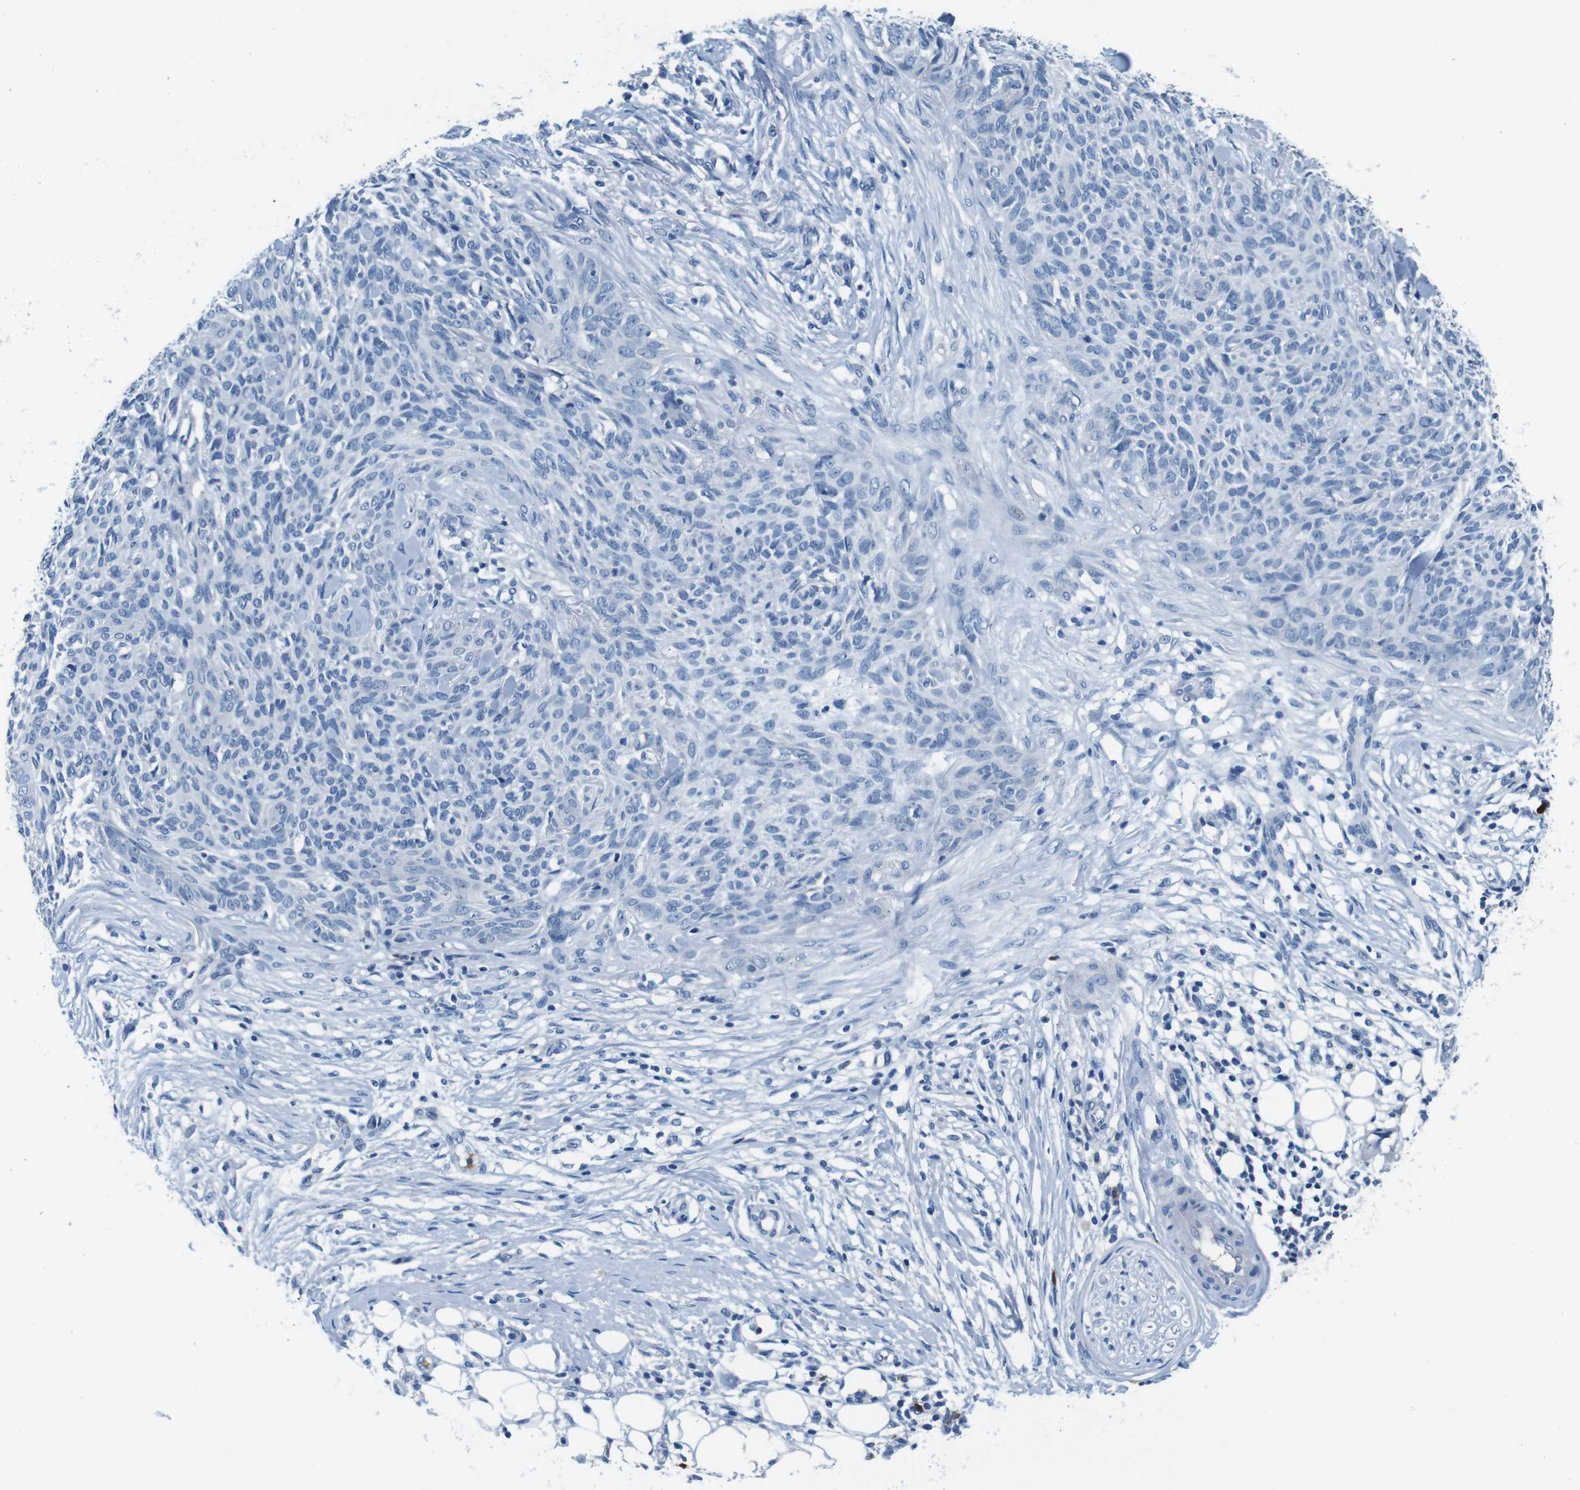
{"staining": {"intensity": "negative", "quantity": "none", "location": "none"}, "tissue": "skin cancer", "cell_type": "Tumor cells", "image_type": "cancer", "snomed": [{"axis": "morphology", "description": "Basal cell carcinoma"}, {"axis": "topography", "description": "Skin"}], "caption": "There is no significant staining in tumor cells of basal cell carcinoma (skin).", "gene": "IGHD", "patient": {"sex": "female", "age": 84}}